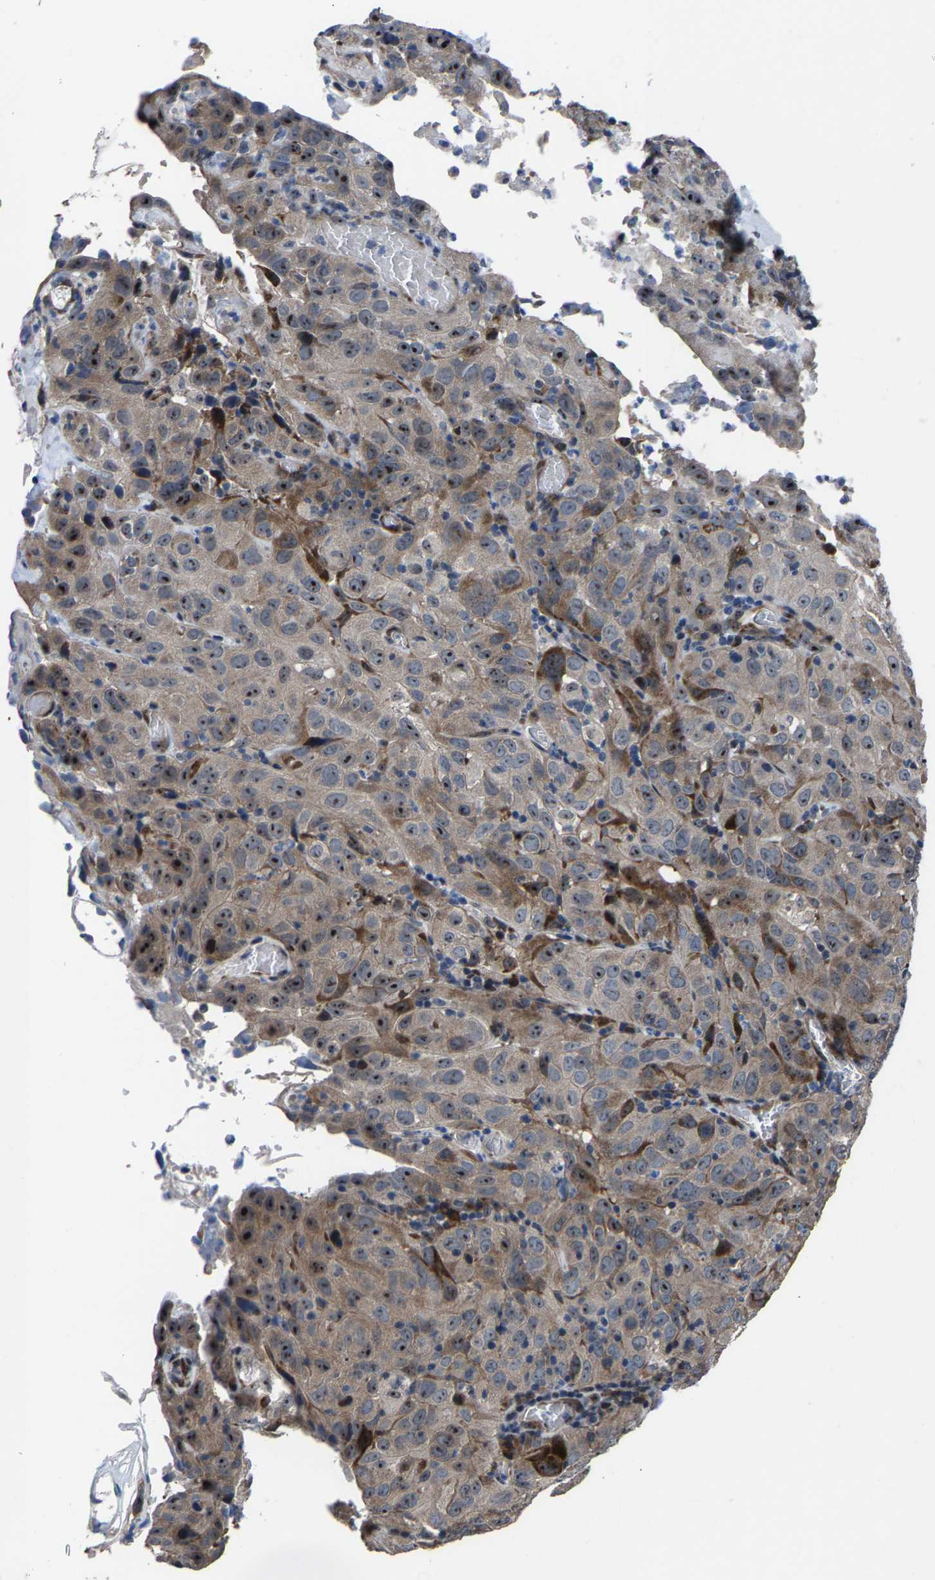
{"staining": {"intensity": "moderate", "quantity": "25%-75%", "location": "cytoplasmic/membranous,nuclear"}, "tissue": "cervical cancer", "cell_type": "Tumor cells", "image_type": "cancer", "snomed": [{"axis": "morphology", "description": "Squamous cell carcinoma, NOS"}, {"axis": "topography", "description": "Cervix"}], "caption": "Moderate cytoplasmic/membranous and nuclear protein positivity is identified in approximately 25%-75% of tumor cells in cervical squamous cell carcinoma. The protein of interest is shown in brown color, while the nuclei are stained blue.", "gene": "HAUS6", "patient": {"sex": "female", "age": 32}}